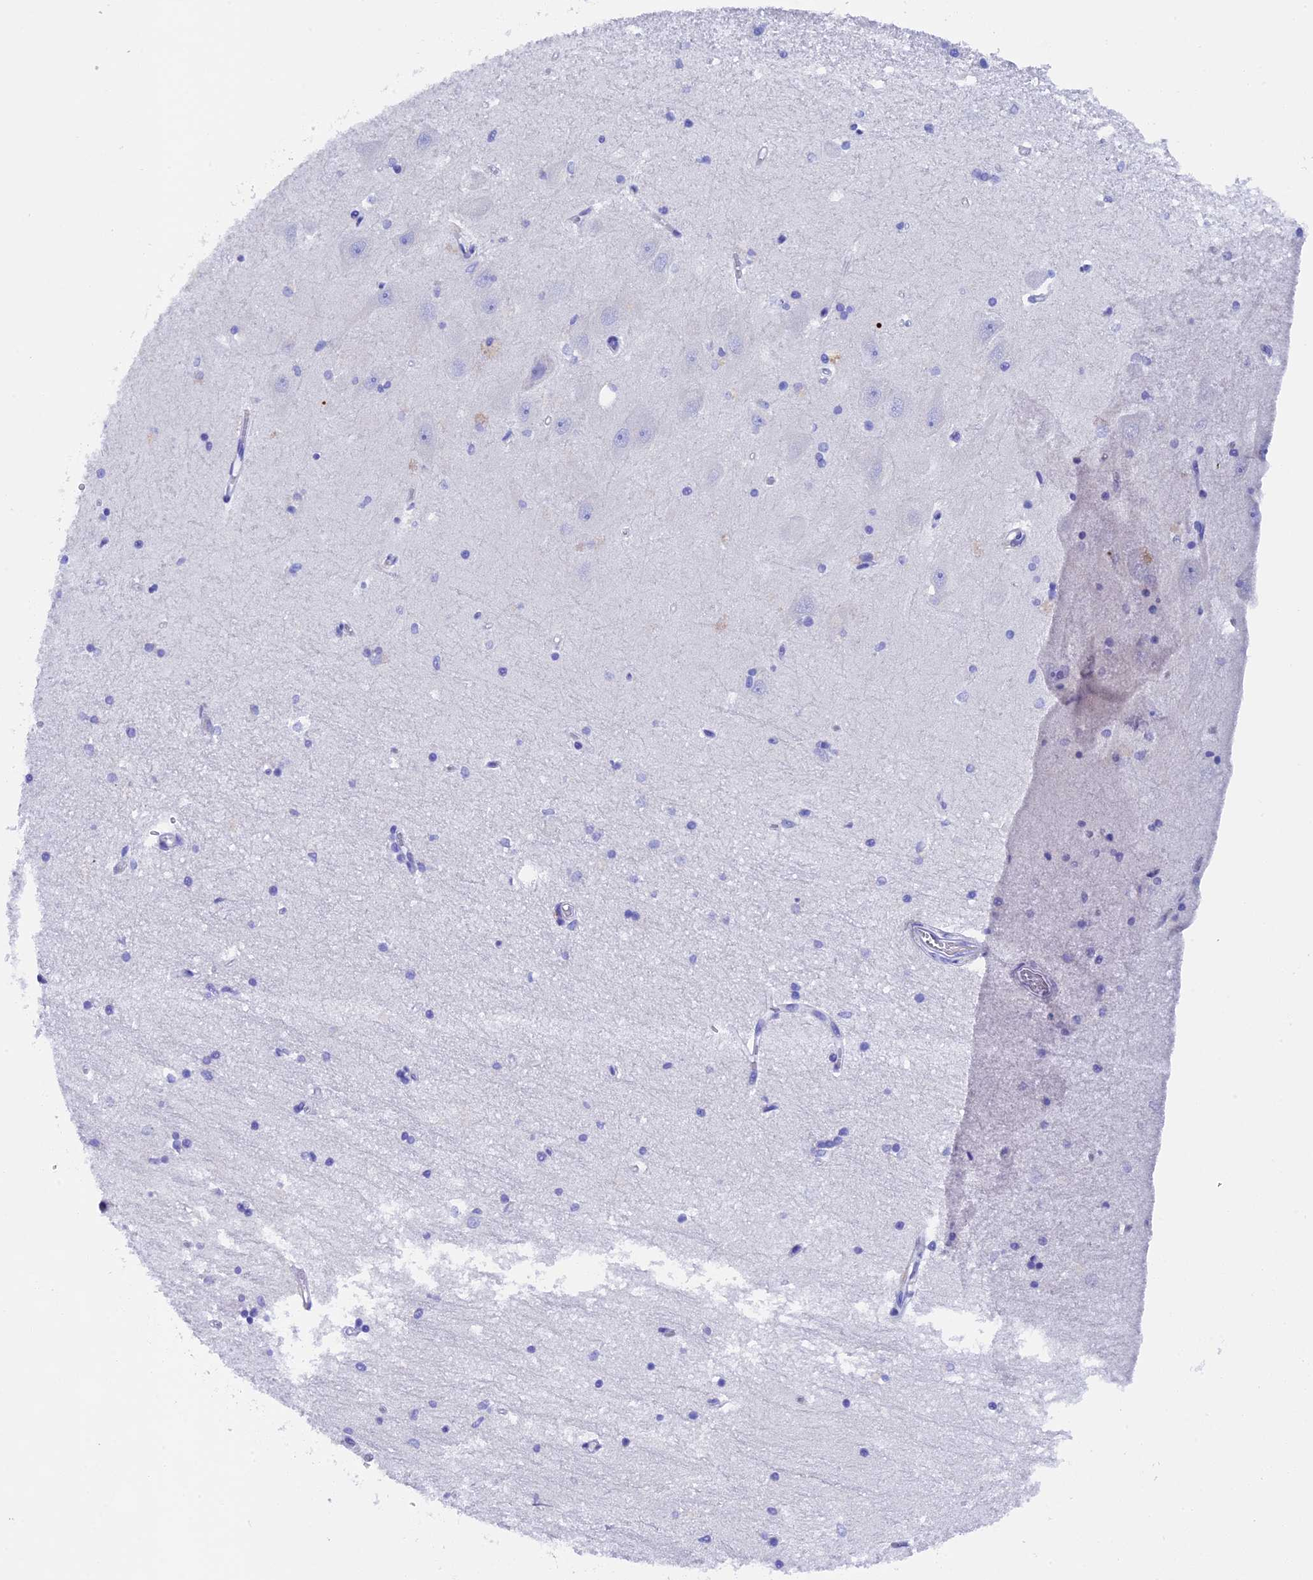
{"staining": {"intensity": "negative", "quantity": "none", "location": "none"}, "tissue": "hippocampus", "cell_type": "Glial cells", "image_type": "normal", "snomed": [{"axis": "morphology", "description": "Normal tissue, NOS"}, {"axis": "topography", "description": "Hippocampus"}], "caption": "There is no significant positivity in glial cells of hippocampus. (Stains: DAB (3,3'-diaminobenzidine) IHC with hematoxylin counter stain, Microscopy: brightfield microscopy at high magnification).", "gene": "FKBP11", "patient": {"sex": "male", "age": 45}}